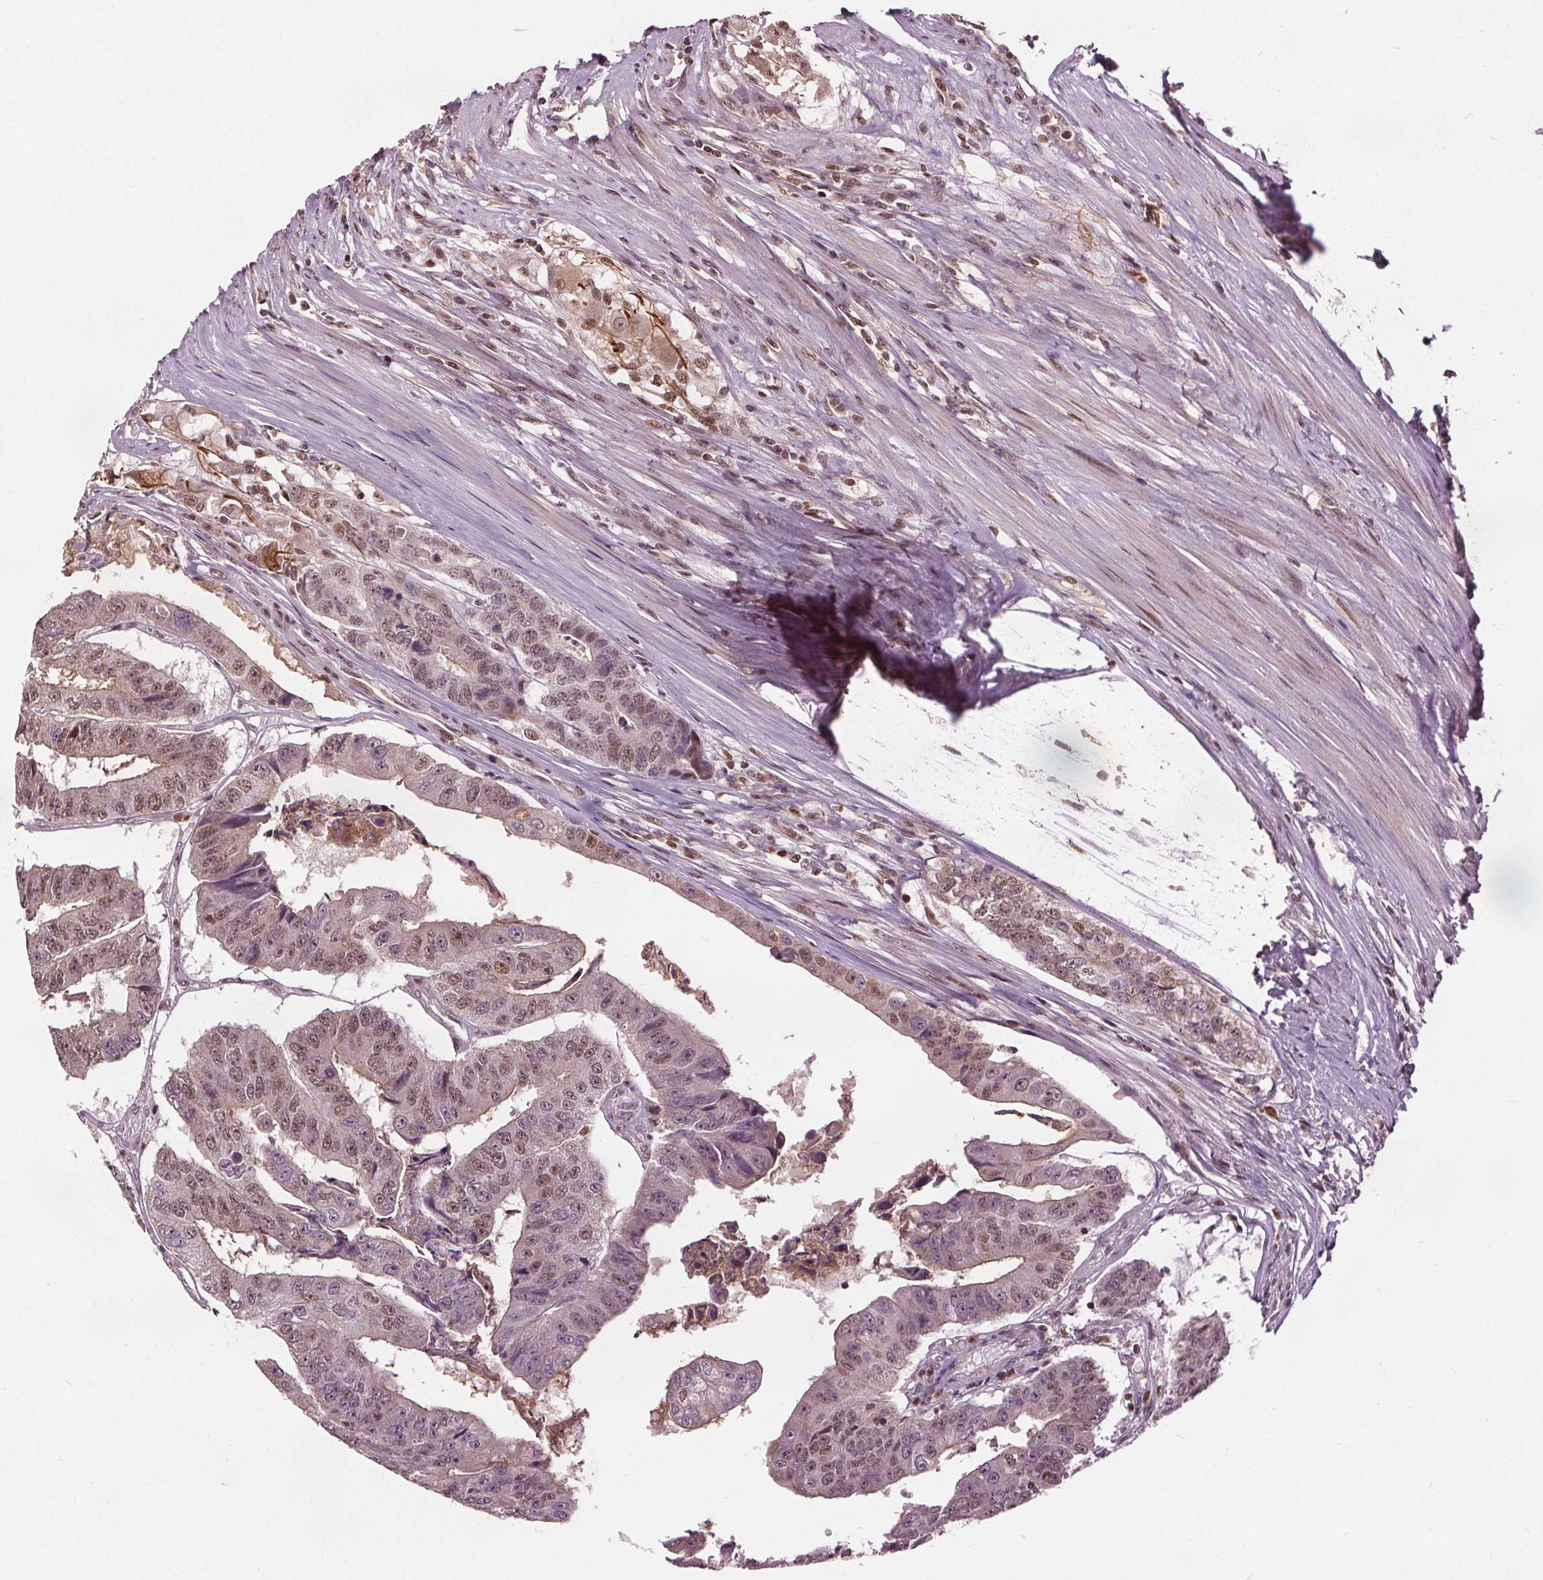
{"staining": {"intensity": "weak", "quantity": "25%-75%", "location": "nuclear"}, "tissue": "colorectal cancer", "cell_type": "Tumor cells", "image_type": "cancer", "snomed": [{"axis": "morphology", "description": "Adenocarcinoma, NOS"}, {"axis": "topography", "description": "Colon"}], "caption": "Weak nuclear expression is identified in approximately 25%-75% of tumor cells in adenocarcinoma (colorectal).", "gene": "DDX11", "patient": {"sex": "female", "age": 67}}